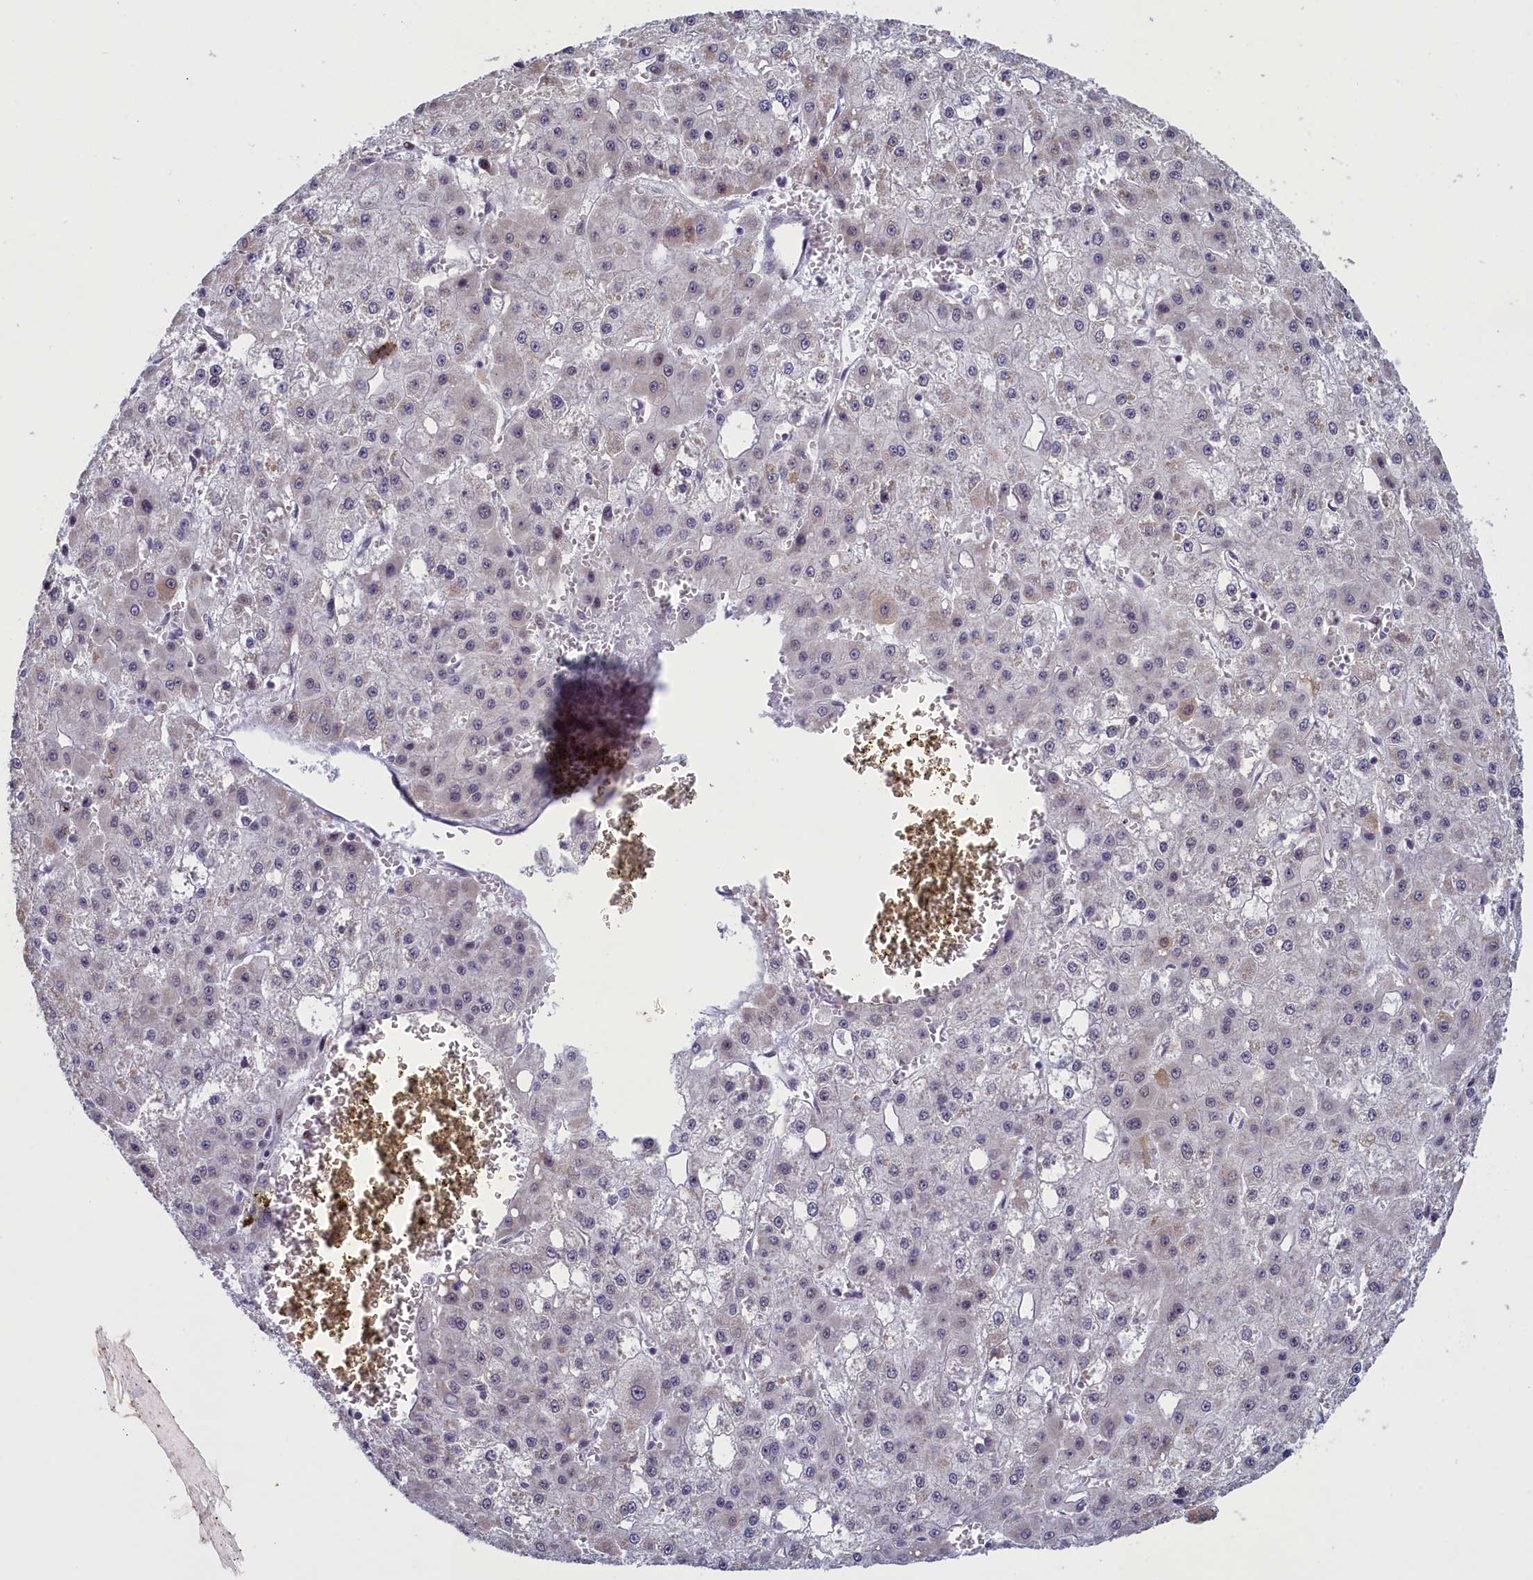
{"staining": {"intensity": "weak", "quantity": "<25%", "location": "cytoplasmic/membranous"}, "tissue": "liver cancer", "cell_type": "Tumor cells", "image_type": "cancer", "snomed": [{"axis": "morphology", "description": "Carcinoma, Hepatocellular, NOS"}, {"axis": "topography", "description": "Liver"}], "caption": "Liver cancer stained for a protein using IHC reveals no staining tumor cells.", "gene": "ATF7IP2", "patient": {"sex": "male", "age": 47}}